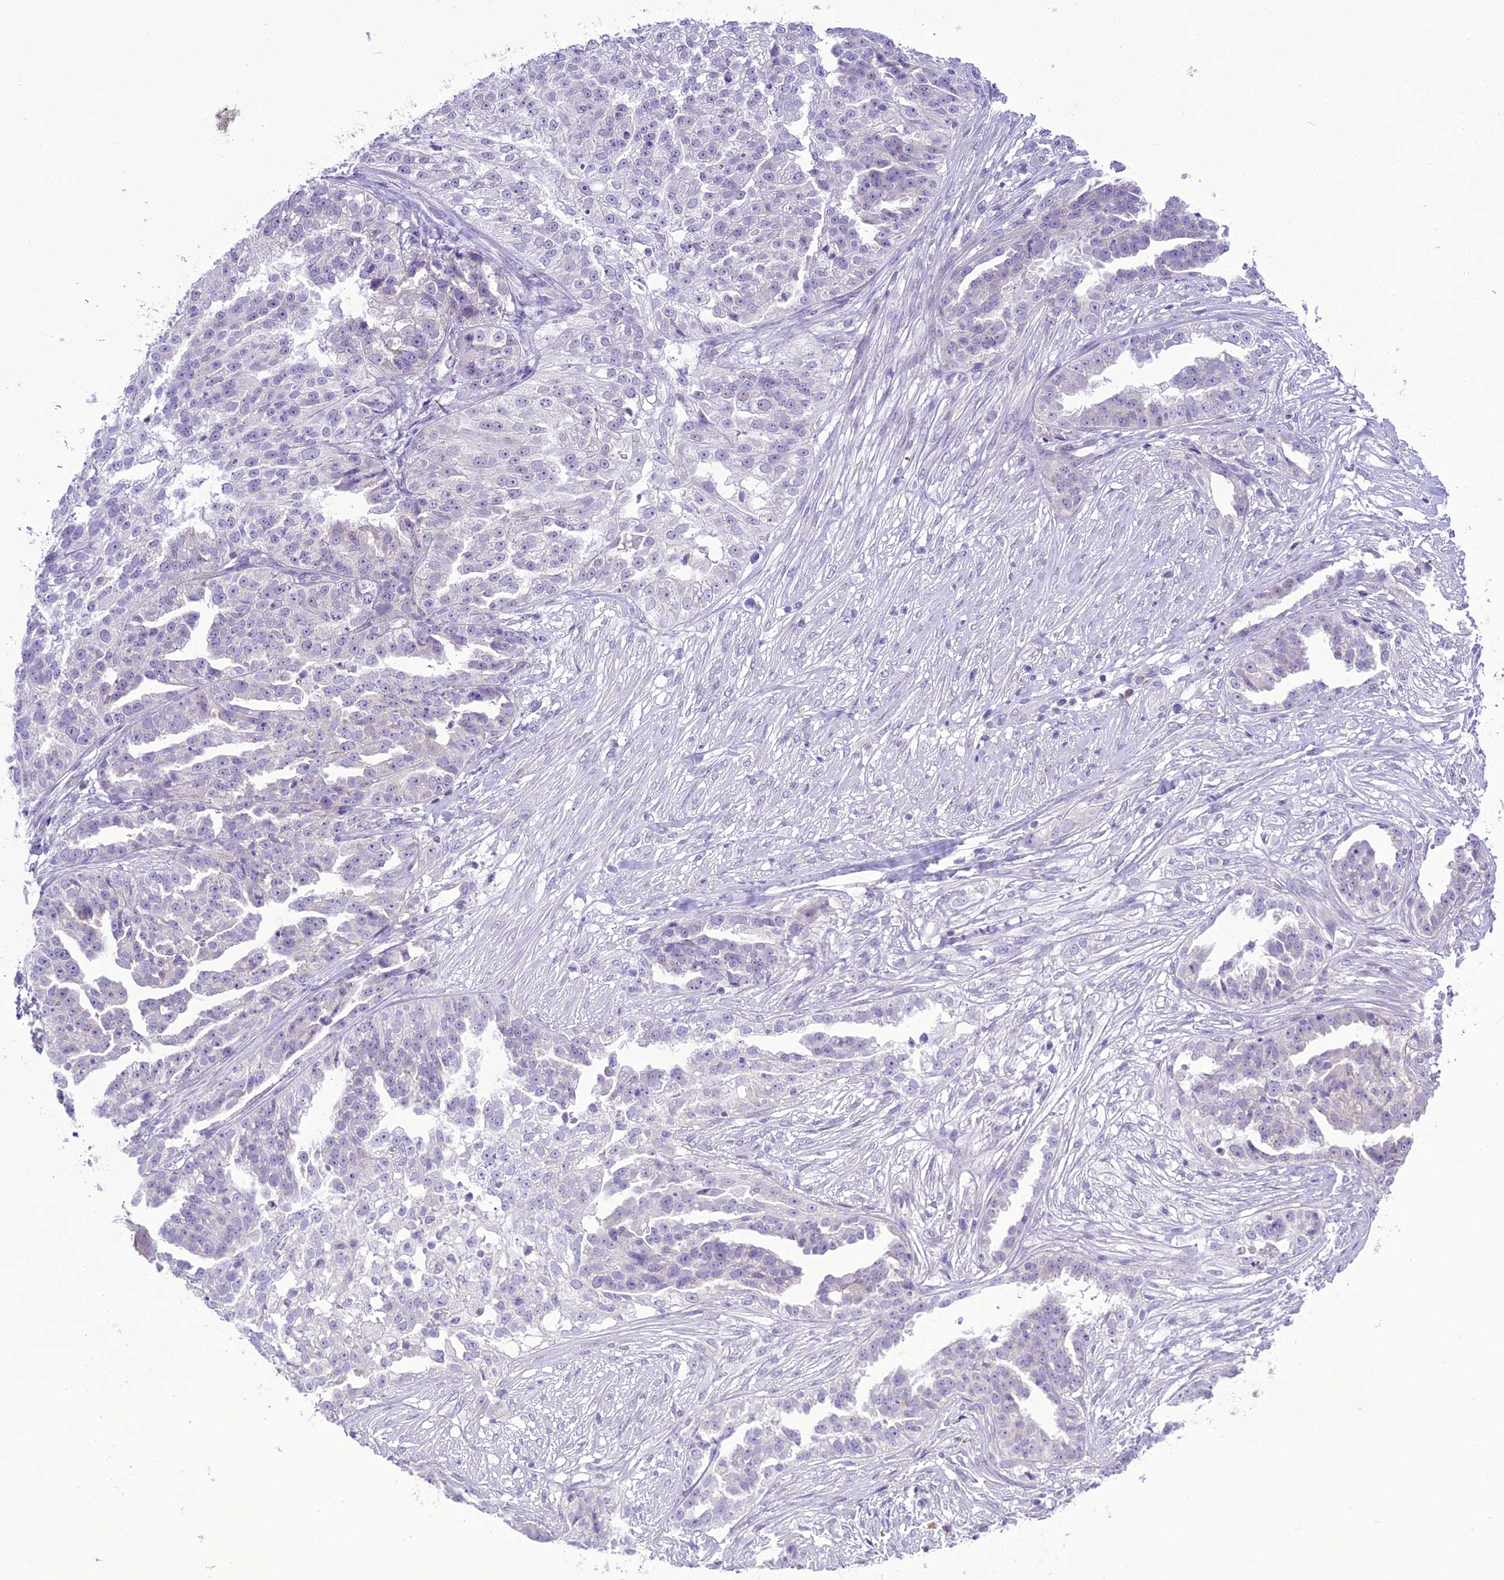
{"staining": {"intensity": "negative", "quantity": "none", "location": "none"}, "tissue": "ovarian cancer", "cell_type": "Tumor cells", "image_type": "cancer", "snomed": [{"axis": "morphology", "description": "Cystadenocarcinoma, serous, NOS"}, {"axis": "topography", "description": "Ovary"}], "caption": "This is an IHC photomicrograph of ovarian cancer. There is no staining in tumor cells.", "gene": "B9D2", "patient": {"sex": "female", "age": 58}}